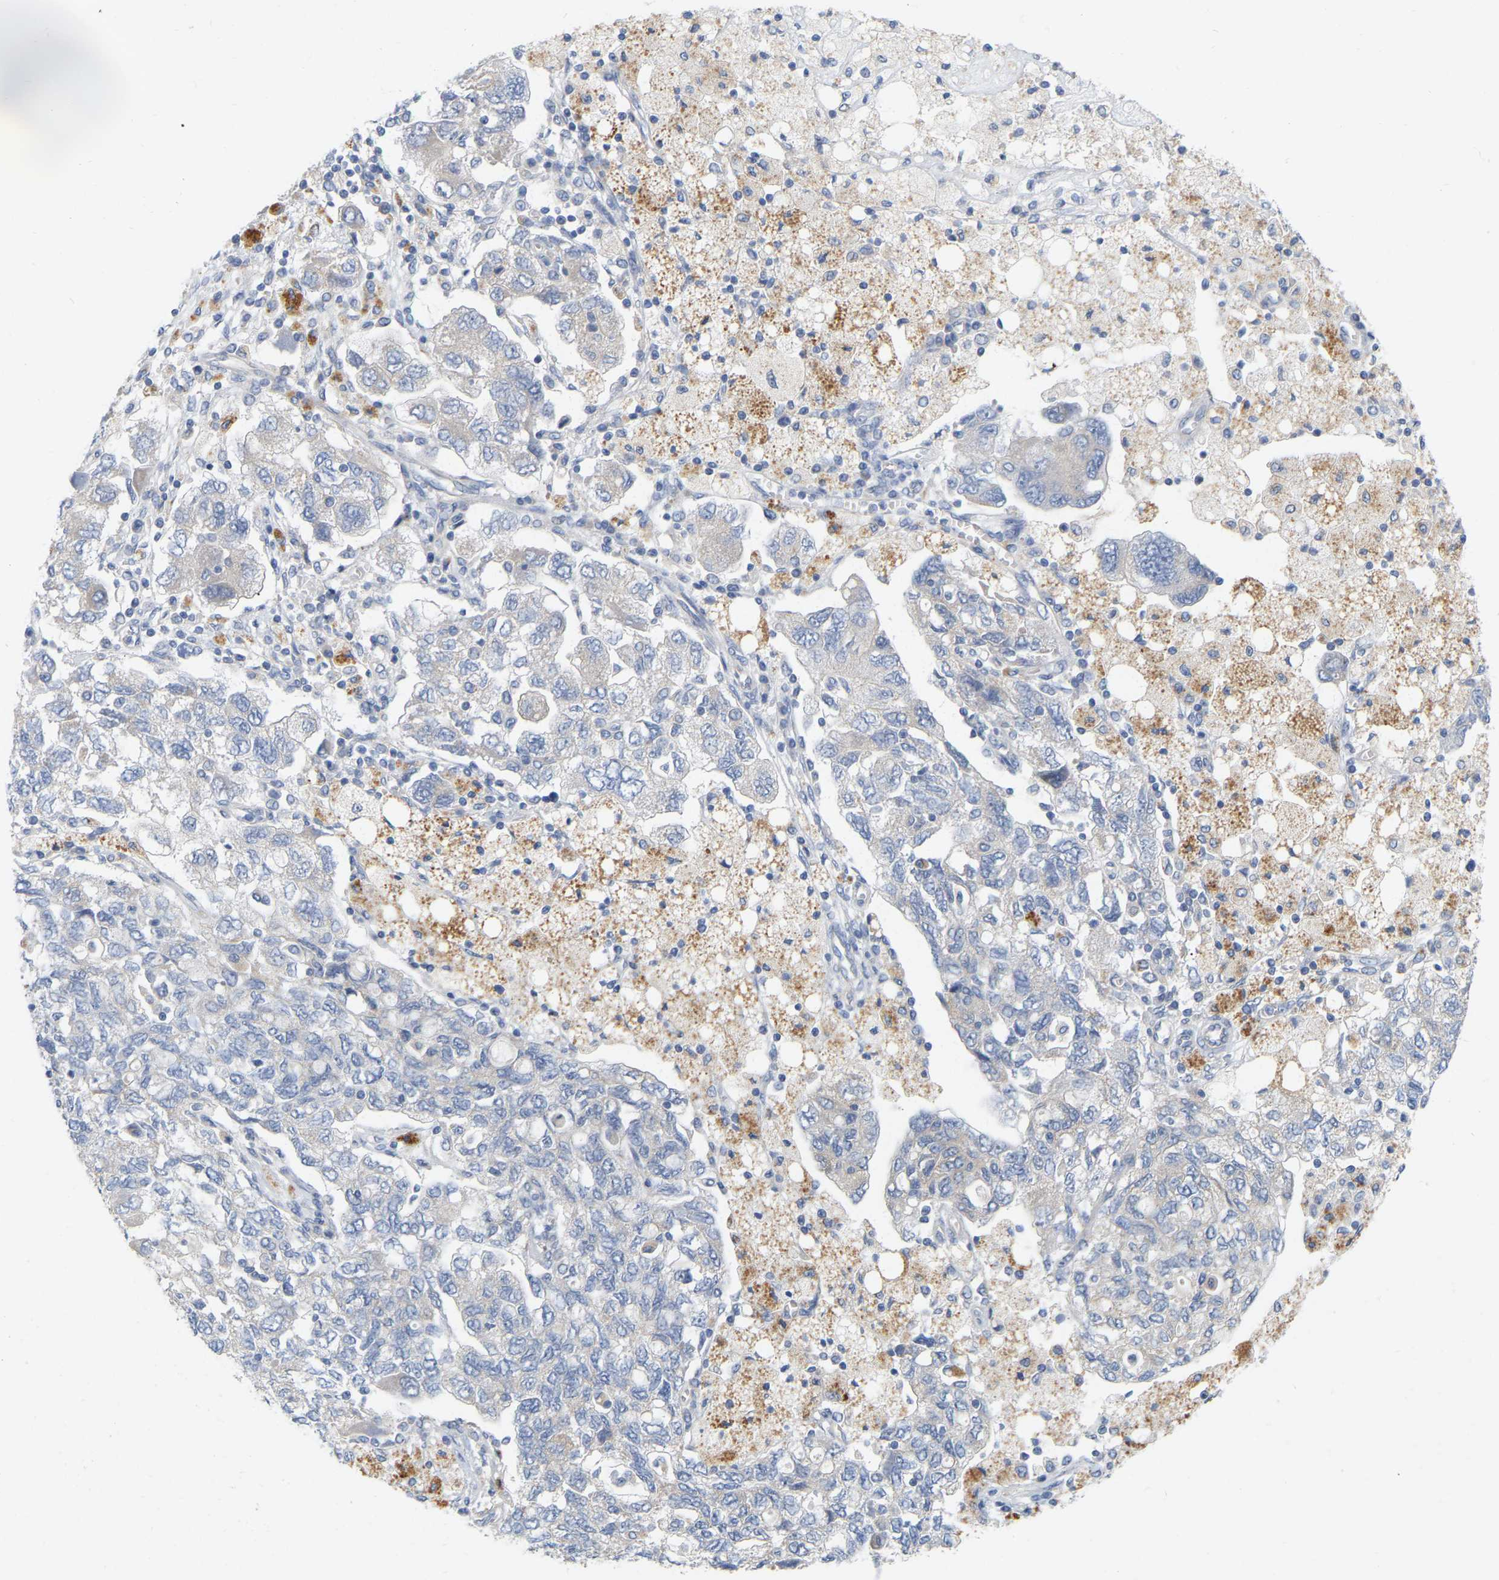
{"staining": {"intensity": "negative", "quantity": "none", "location": "none"}, "tissue": "ovarian cancer", "cell_type": "Tumor cells", "image_type": "cancer", "snomed": [{"axis": "morphology", "description": "Carcinoma, NOS"}, {"axis": "morphology", "description": "Cystadenocarcinoma, serous, NOS"}, {"axis": "topography", "description": "Ovary"}], "caption": "Tumor cells show no significant protein expression in ovarian cancer (serous cystadenocarcinoma).", "gene": "WIPI2", "patient": {"sex": "female", "age": 69}}